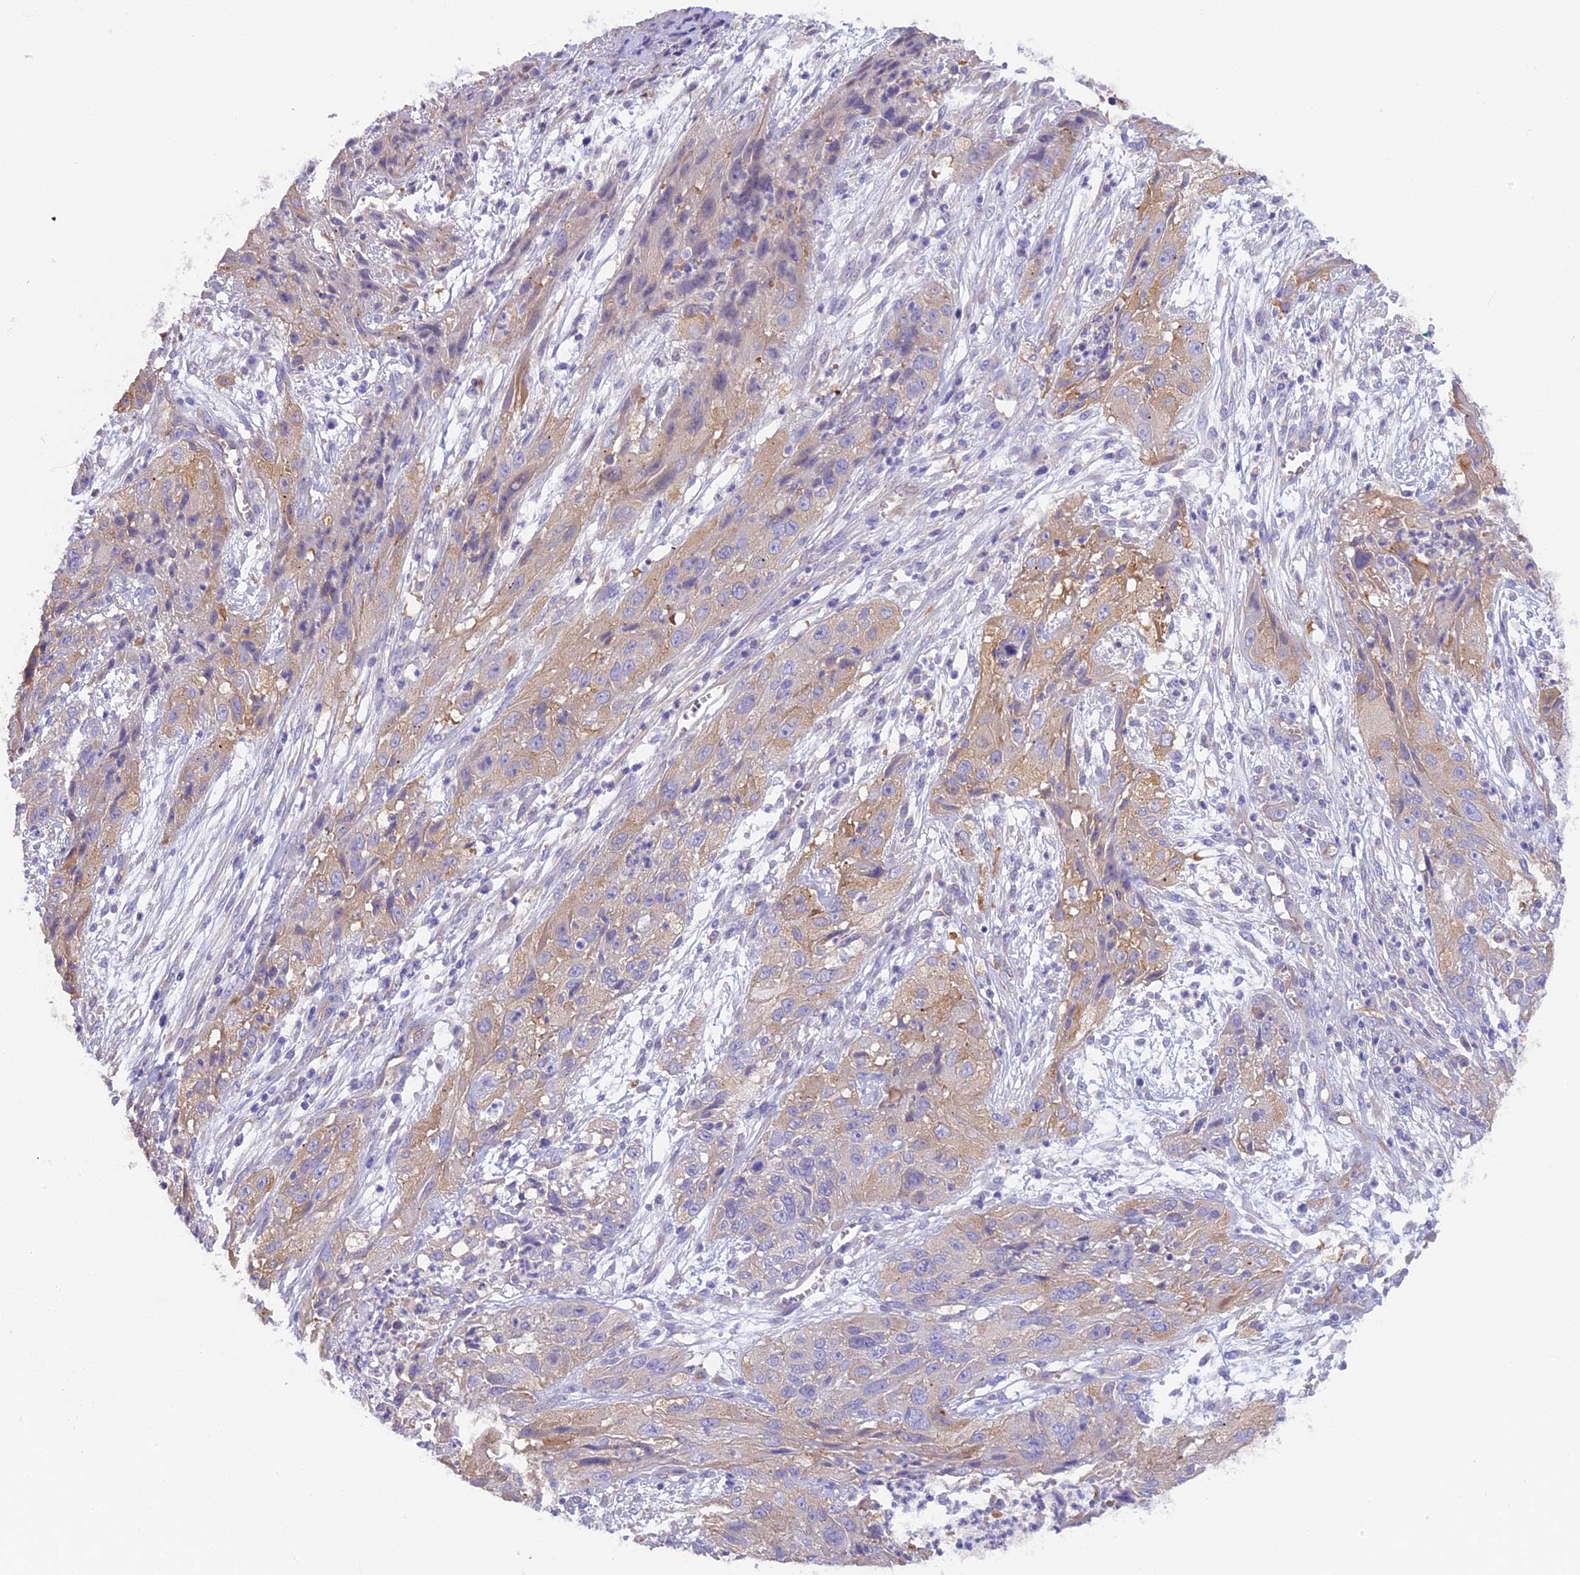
{"staining": {"intensity": "weak", "quantity": "<25%", "location": "cytoplasmic/membranous"}, "tissue": "cervical cancer", "cell_type": "Tumor cells", "image_type": "cancer", "snomed": [{"axis": "morphology", "description": "Squamous cell carcinoma, NOS"}, {"axis": "topography", "description": "Cervix"}], "caption": "DAB immunohistochemical staining of human cervical cancer shows no significant expression in tumor cells.", "gene": "HOMER3", "patient": {"sex": "female", "age": 32}}